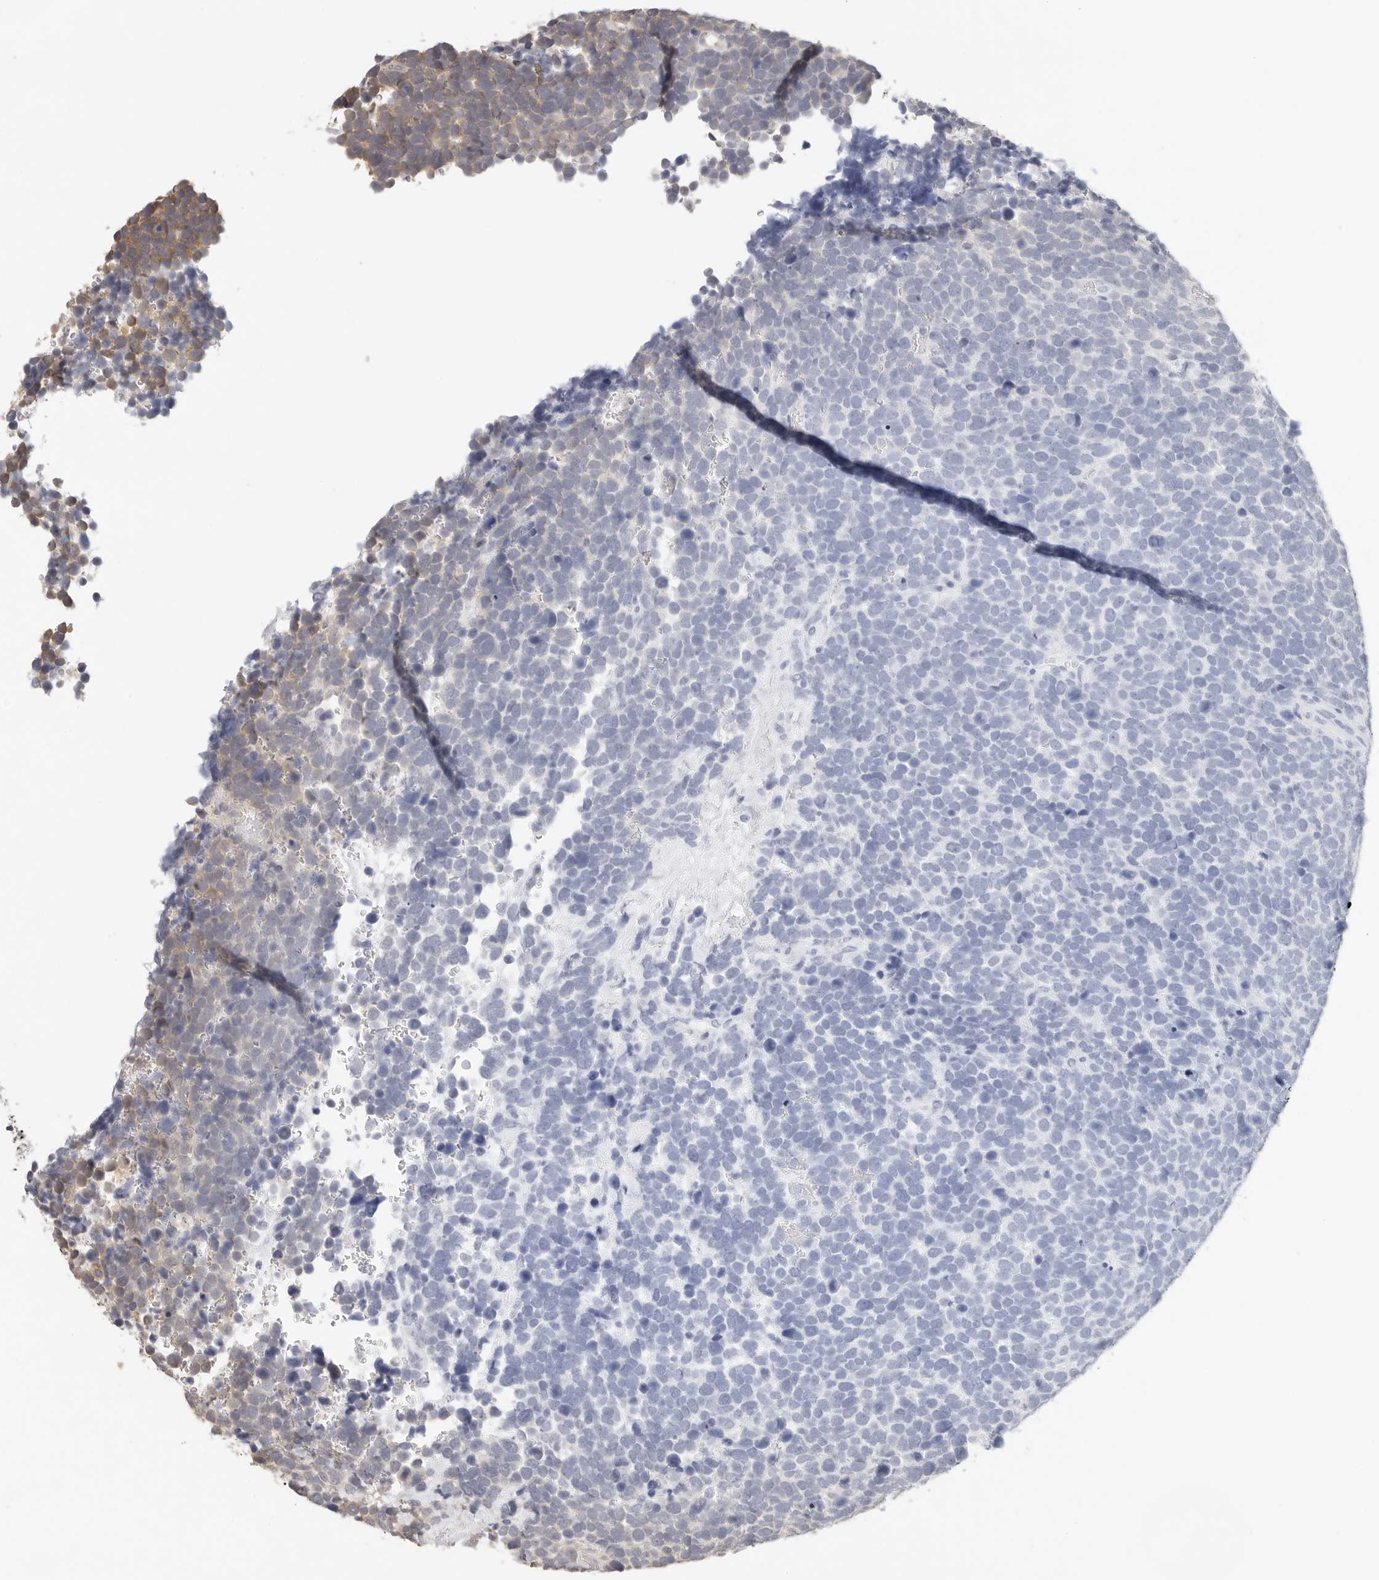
{"staining": {"intensity": "moderate", "quantity": "25%-75%", "location": "cytoplasmic/membranous"}, "tissue": "urothelial cancer", "cell_type": "Tumor cells", "image_type": "cancer", "snomed": [{"axis": "morphology", "description": "Urothelial carcinoma, High grade"}, {"axis": "topography", "description": "Urinary bladder"}], "caption": "Immunohistochemical staining of human urothelial carcinoma (high-grade) displays moderate cytoplasmic/membranous protein staining in about 25%-75% of tumor cells. The protein of interest is stained brown, and the nuclei are stained in blue (DAB IHC with brightfield microscopy, high magnification).", "gene": "DTNBP1", "patient": {"sex": "female", "age": 82}}